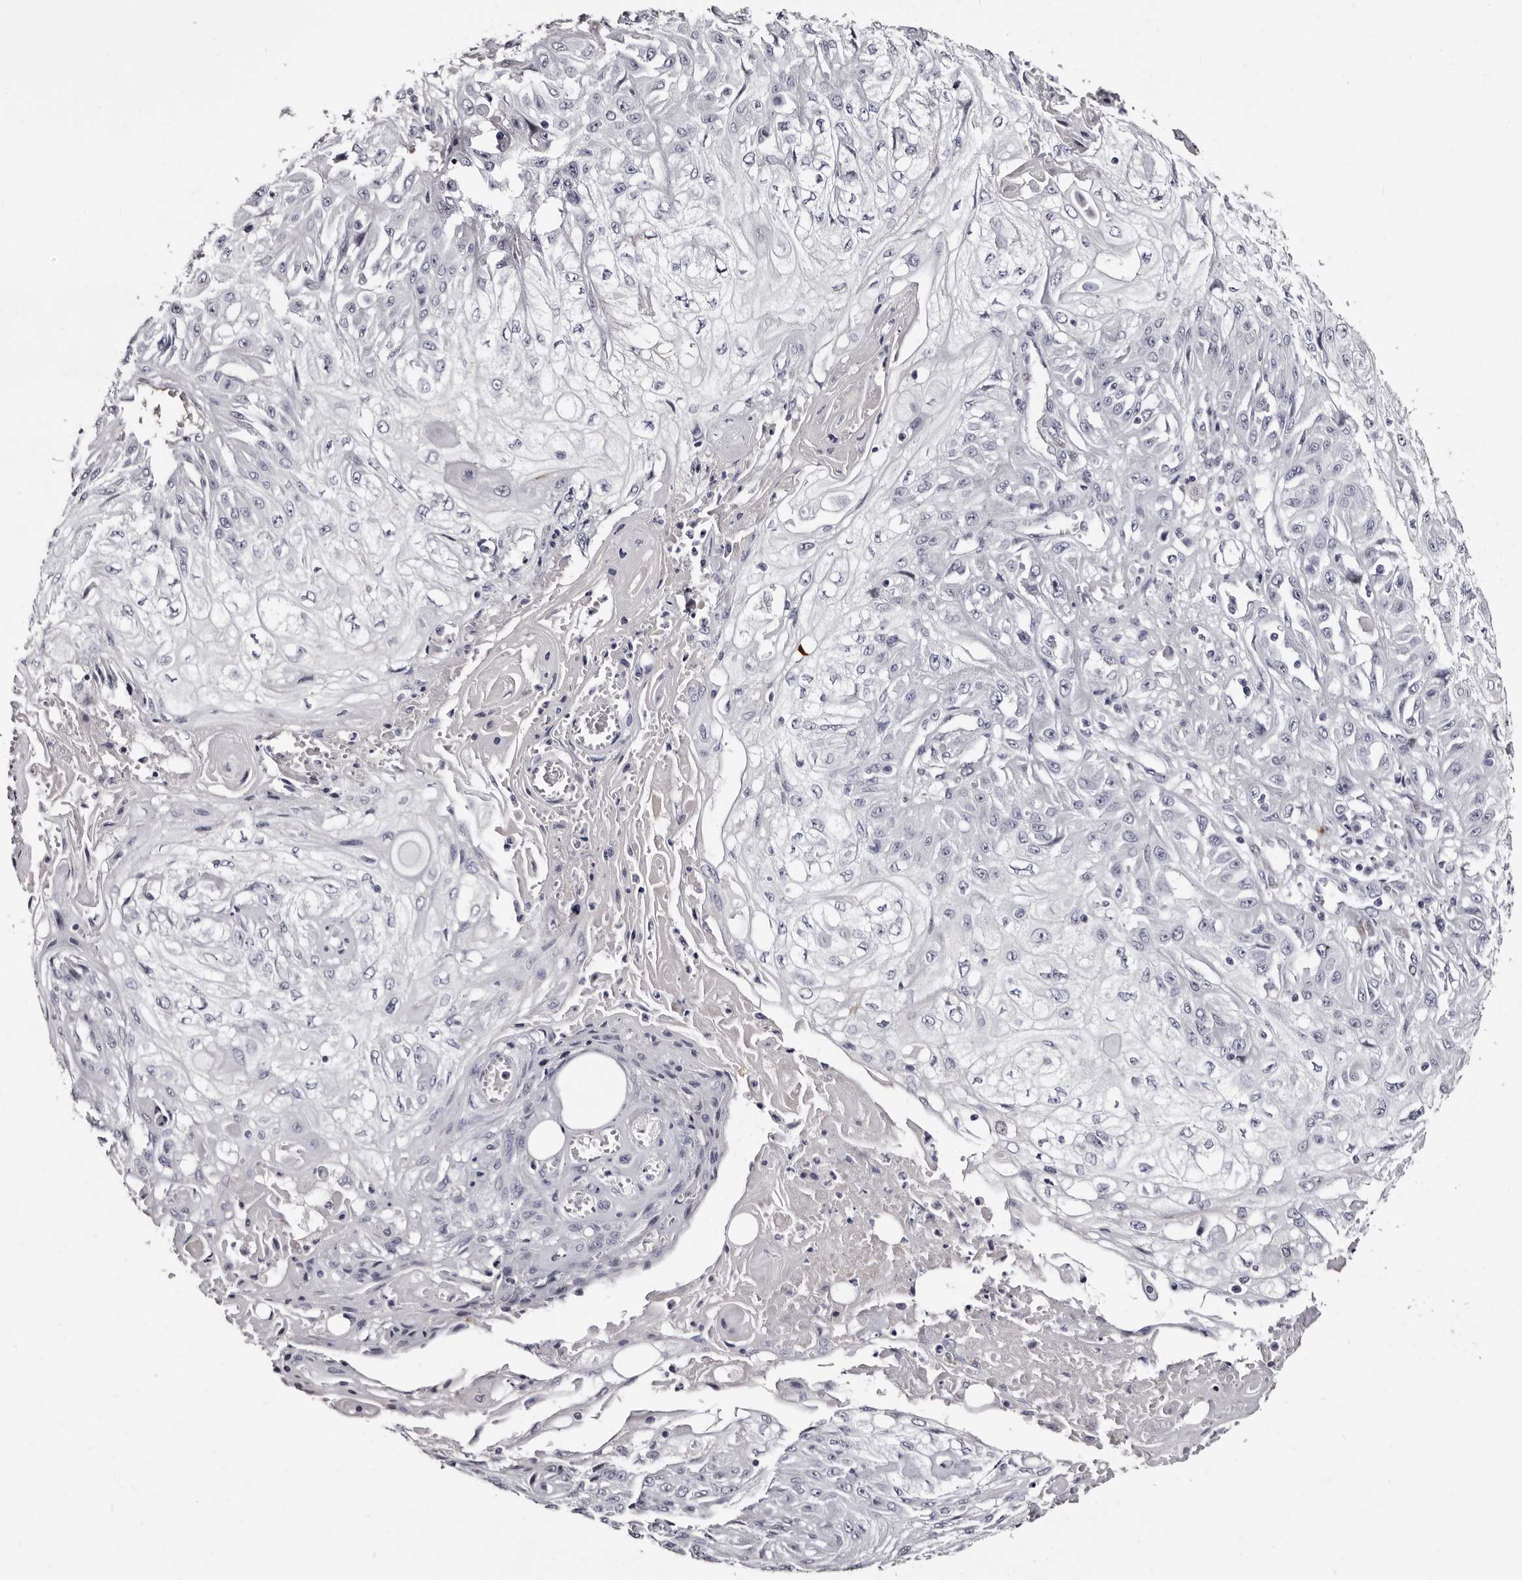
{"staining": {"intensity": "negative", "quantity": "none", "location": "none"}, "tissue": "skin cancer", "cell_type": "Tumor cells", "image_type": "cancer", "snomed": [{"axis": "morphology", "description": "Squamous cell carcinoma, NOS"}, {"axis": "morphology", "description": "Squamous cell carcinoma, metastatic, NOS"}, {"axis": "topography", "description": "Skin"}, {"axis": "topography", "description": "Lymph node"}], "caption": "Skin cancer (metastatic squamous cell carcinoma) was stained to show a protein in brown. There is no significant positivity in tumor cells.", "gene": "TBC1D22B", "patient": {"sex": "male", "age": 75}}